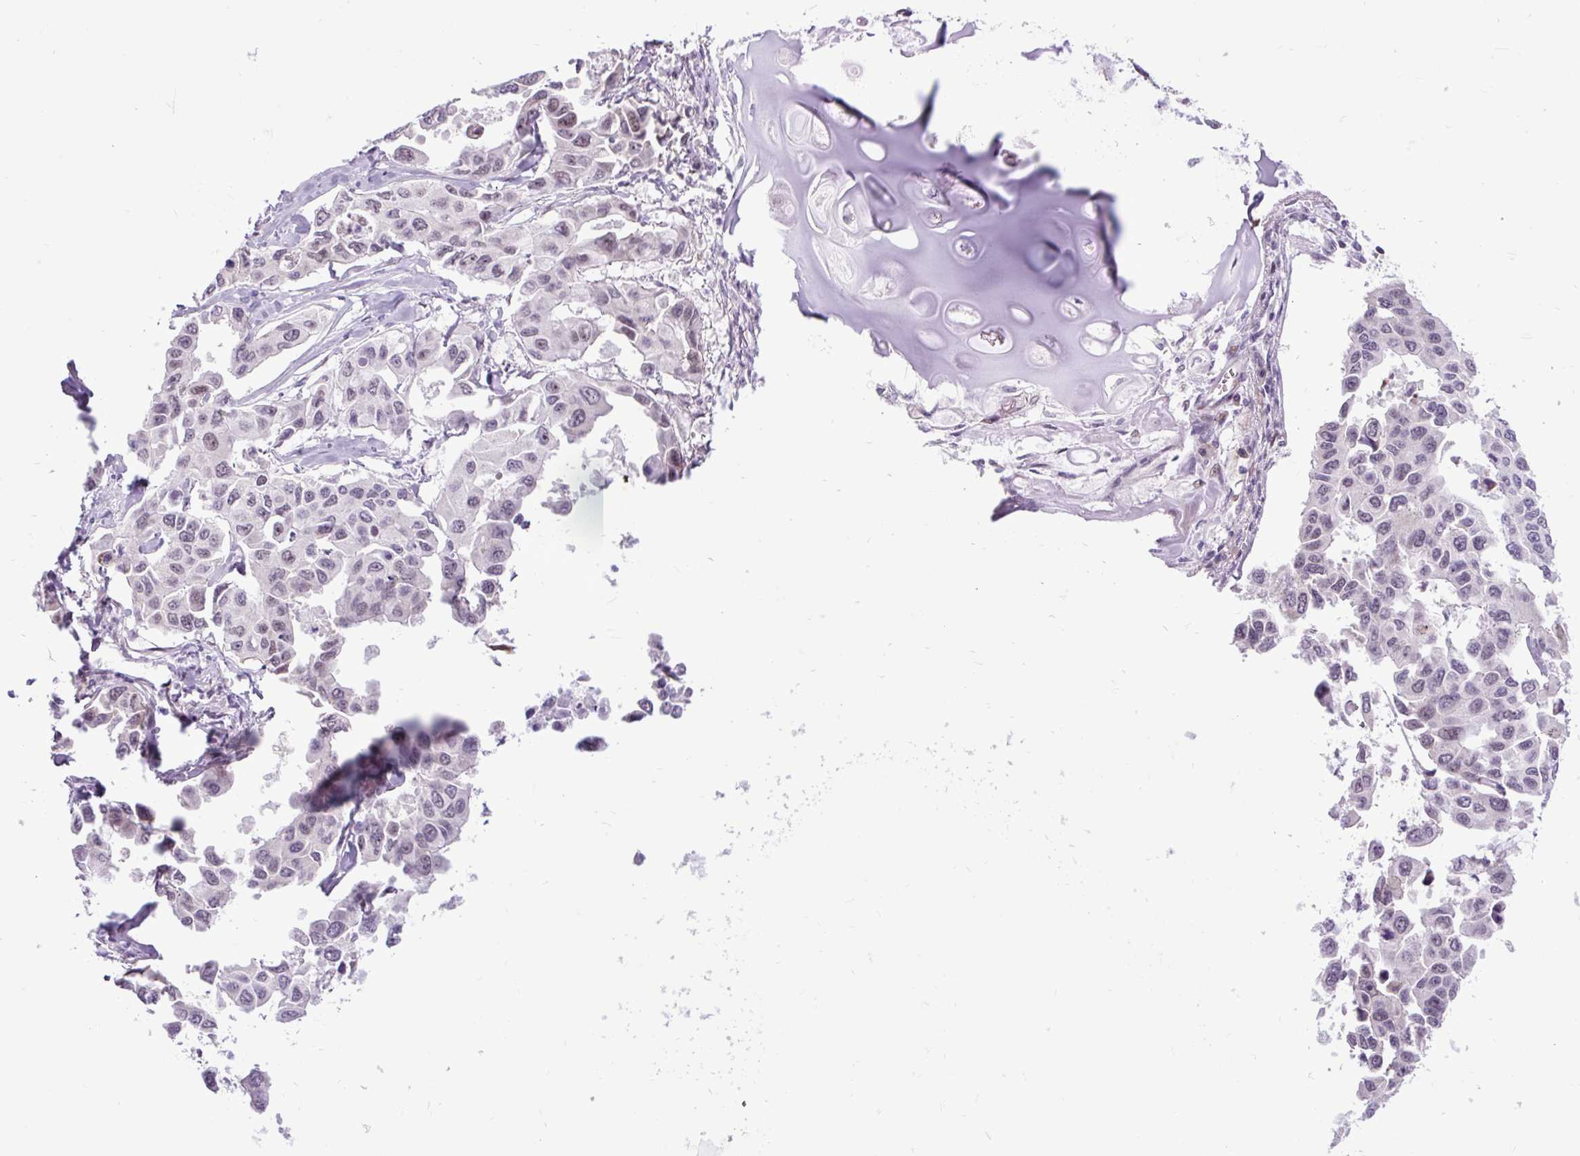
{"staining": {"intensity": "weak", "quantity": "<25%", "location": "nuclear"}, "tissue": "lung cancer", "cell_type": "Tumor cells", "image_type": "cancer", "snomed": [{"axis": "morphology", "description": "Adenocarcinoma, NOS"}, {"axis": "topography", "description": "Lung"}], "caption": "A high-resolution photomicrograph shows immunohistochemistry staining of lung cancer (adenocarcinoma), which reveals no significant expression in tumor cells.", "gene": "CLK2", "patient": {"sex": "male", "age": 64}}